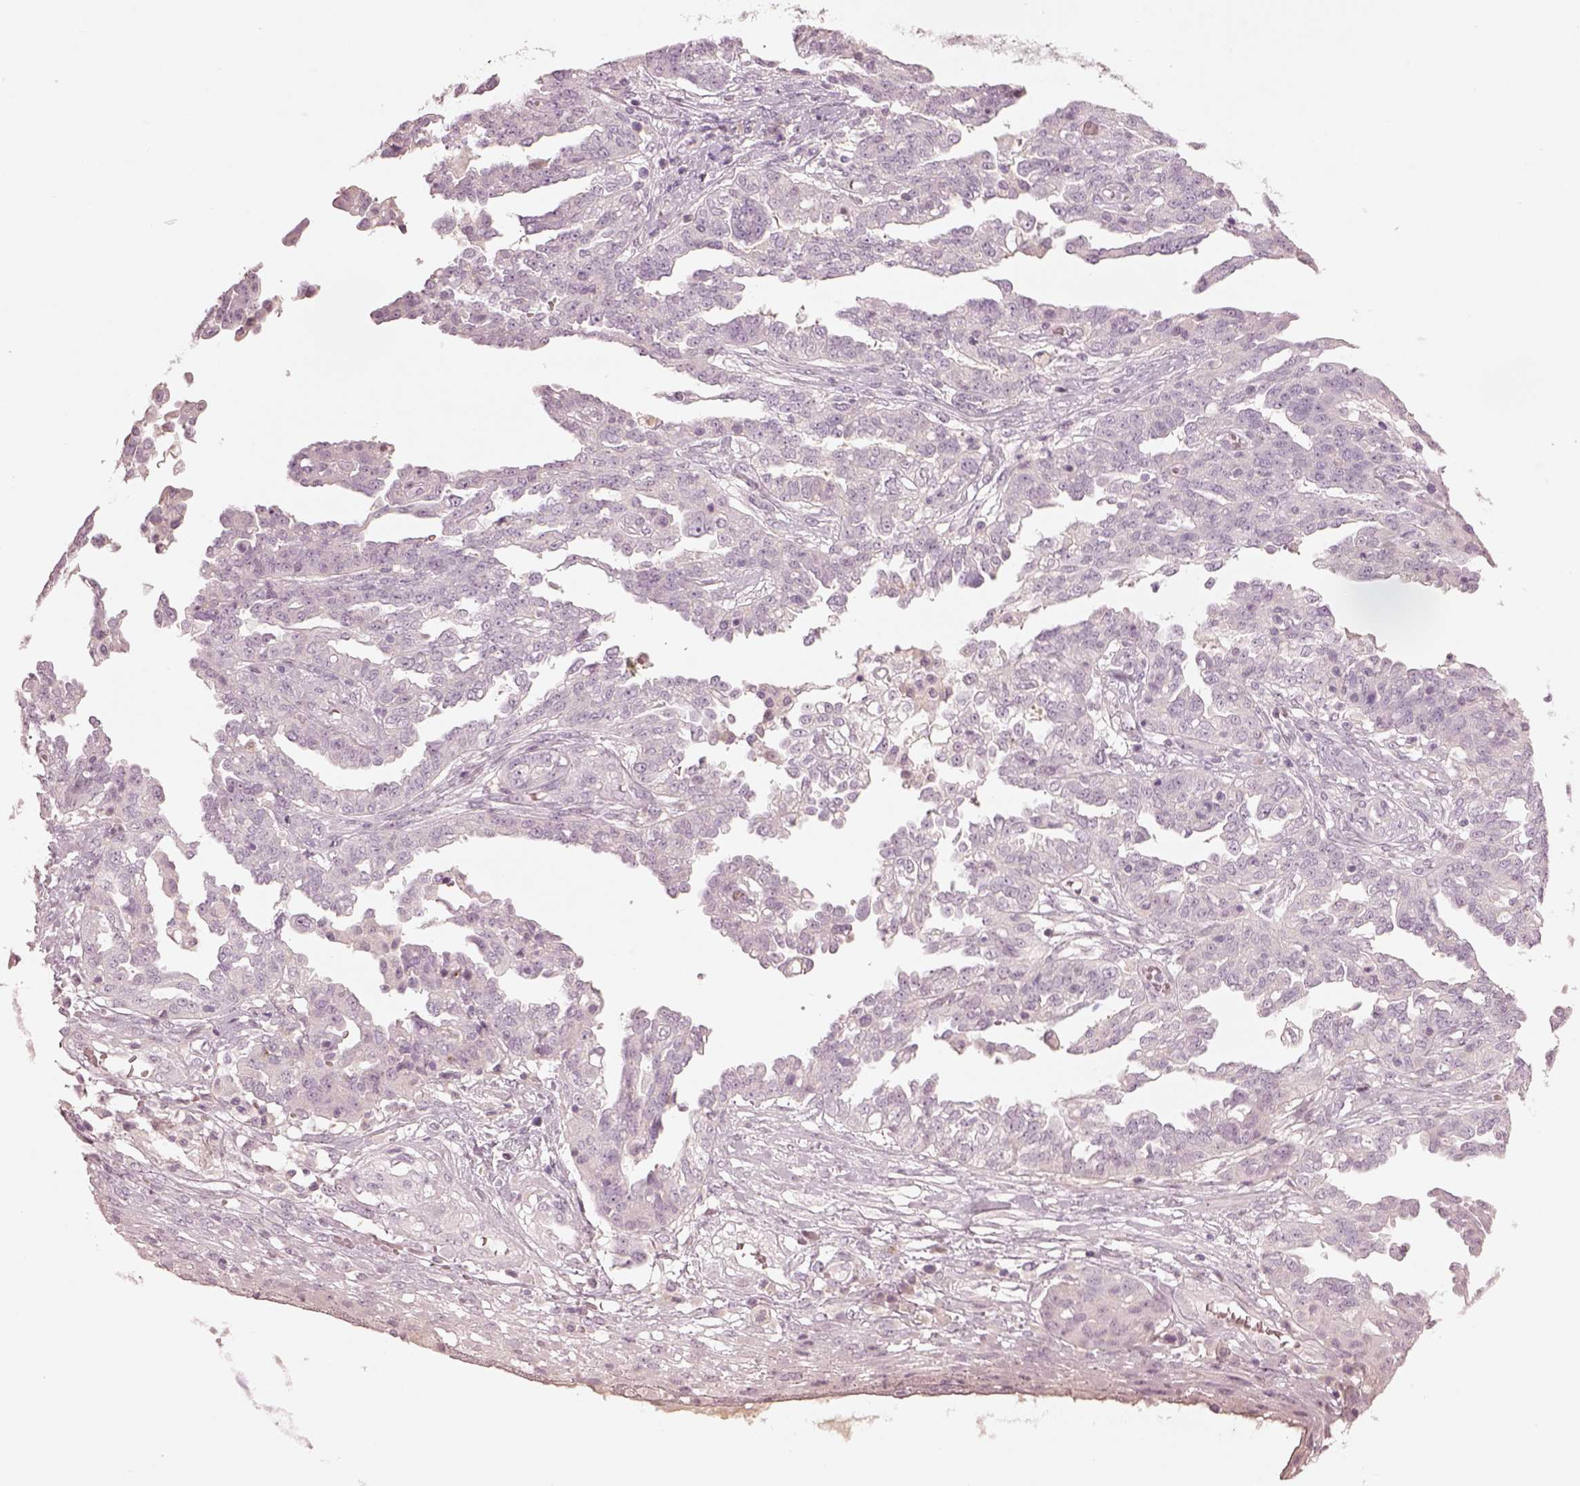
{"staining": {"intensity": "negative", "quantity": "none", "location": "none"}, "tissue": "ovarian cancer", "cell_type": "Tumor cells", "image_type": "cancer", "snomed": [{"axis": "morphology", "description": "Cystadenocarcinoma, serous, NOS"}, {"axis": "topography", "description": "Ovary"}], "caption": "Immunohistochemistry (IHC) of ovarian serous cystadenocarcinoma reveals no positivity in tumor cells.", "gene": "SPATA6L", "patient": {"sex": "female", "age": 67}}